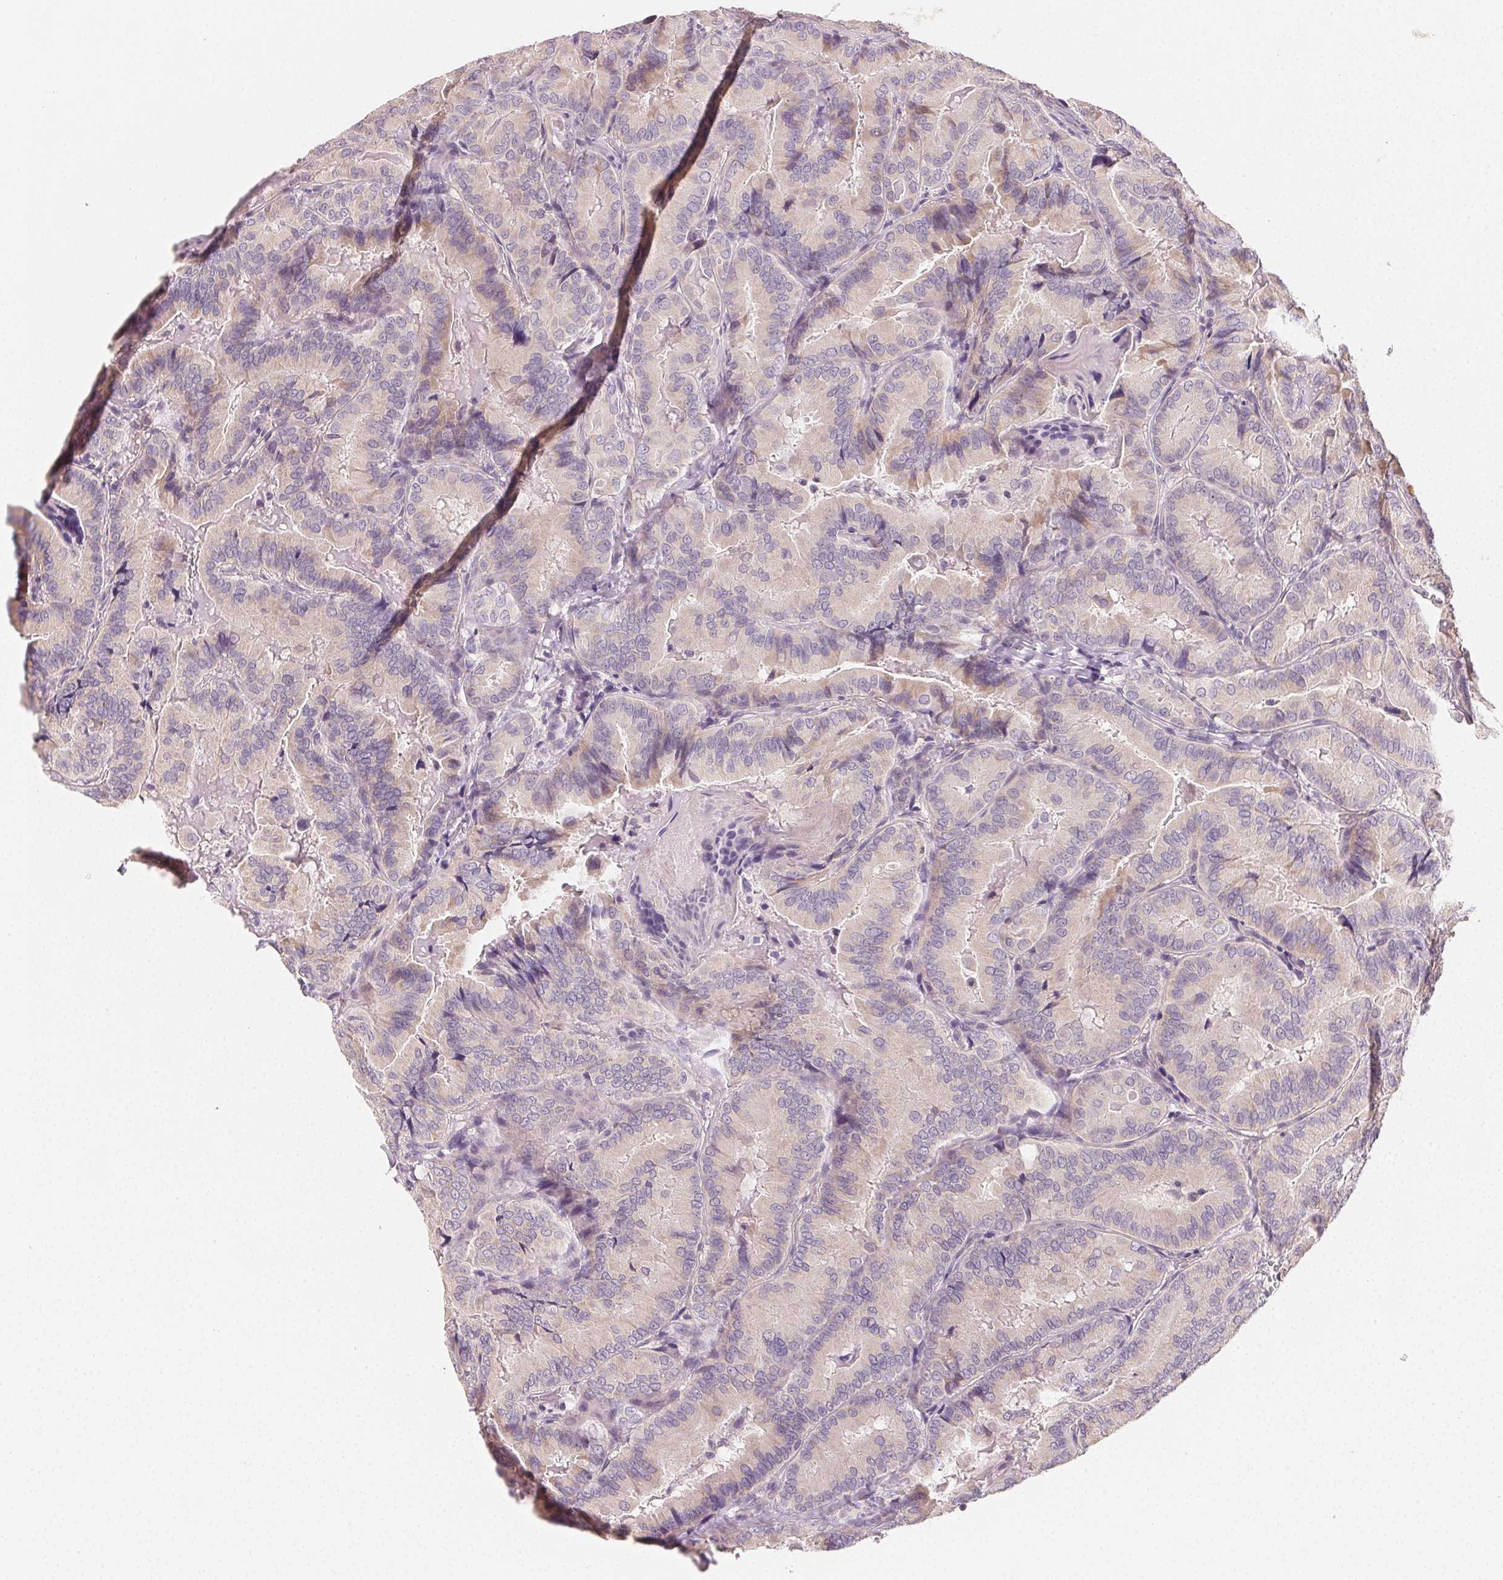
{"staining": {"intensity": "negative", "quantity": "none", "location": "none"}, "tissue": "thyroid cancer", "cell_type": "Tumor cells", "image_type": "cancer", "snomed": [{"axis": "morphology", "description": "Papillary adenocarcinoma, NOS"}, {"axis": "topography", "description": "Thyroid gland"}], "caption": "A high-resolution photomicrograph shows immunohistochemistry staining of thyroid papillary adenocarcinoma, which shows no significant expression in tumor cells. (DAB immunohistochemistry (IHC) with hematoxylin counter stain).", "gene": "MYBL1", "patient": {"sex": "male", "age": 61}}